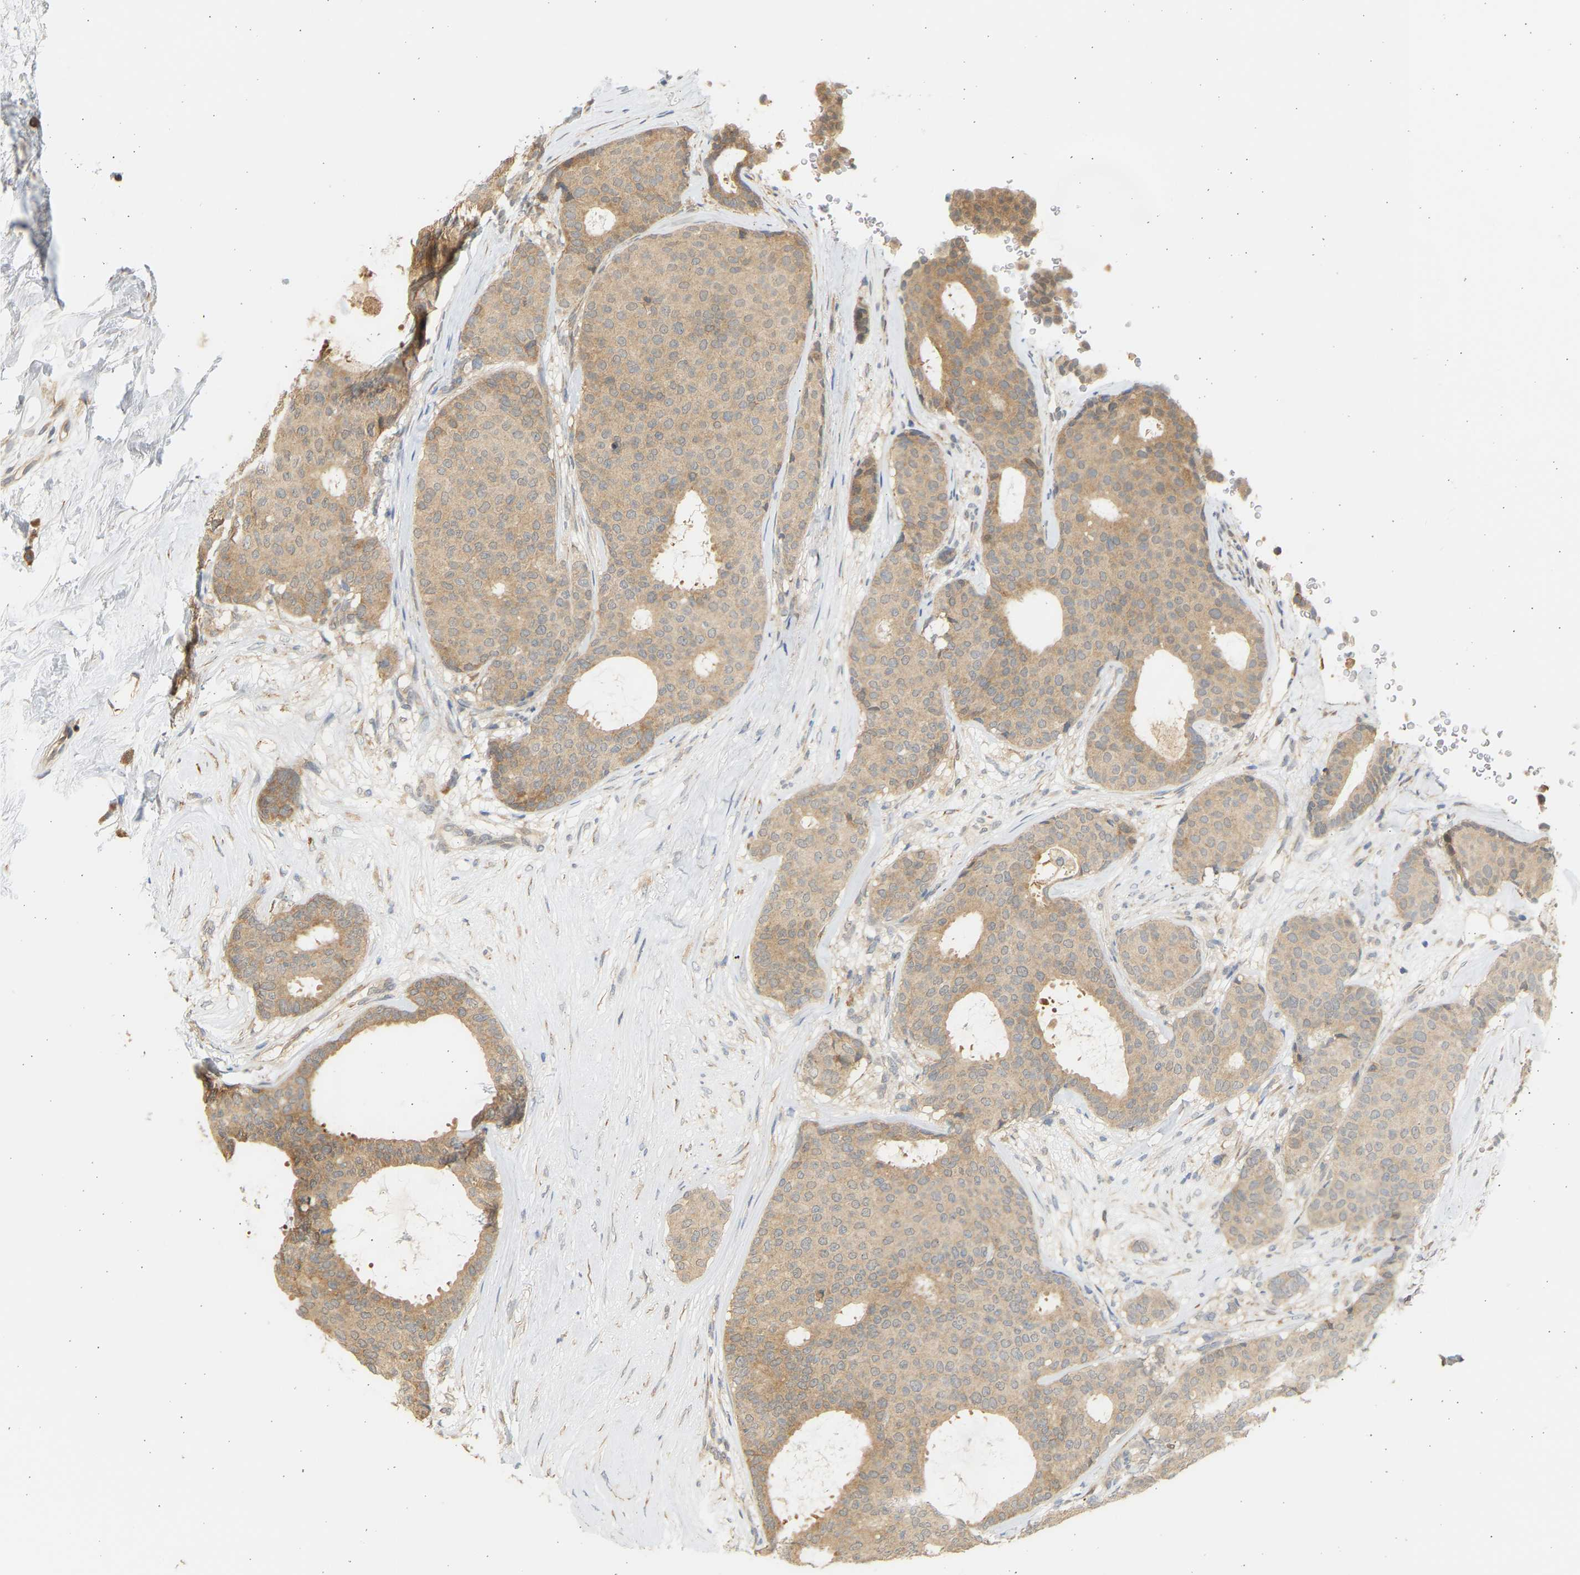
{"staining": {"intensity": "moderate", "quantity": ">75%", "location": "cytoplasmic/membranous"}, "tissue": "breast cancer", "cell_type": "Tumor cells", "image_type": "cancer", "snomed": [{"axis": "morphology", "description": "Duct carcinoma"}, {"axis": "topography", "description": "Breast"}], "caption": "Protein positivity by immunohistochemistry (IHC) reveals moderate cytoplasmic/membranous positivity in about >75% of tumor cells in breast cancer (intraductal carcinoma).", "gene": "B4GALT6", "patient": {"sex": "female", "age": 75}}